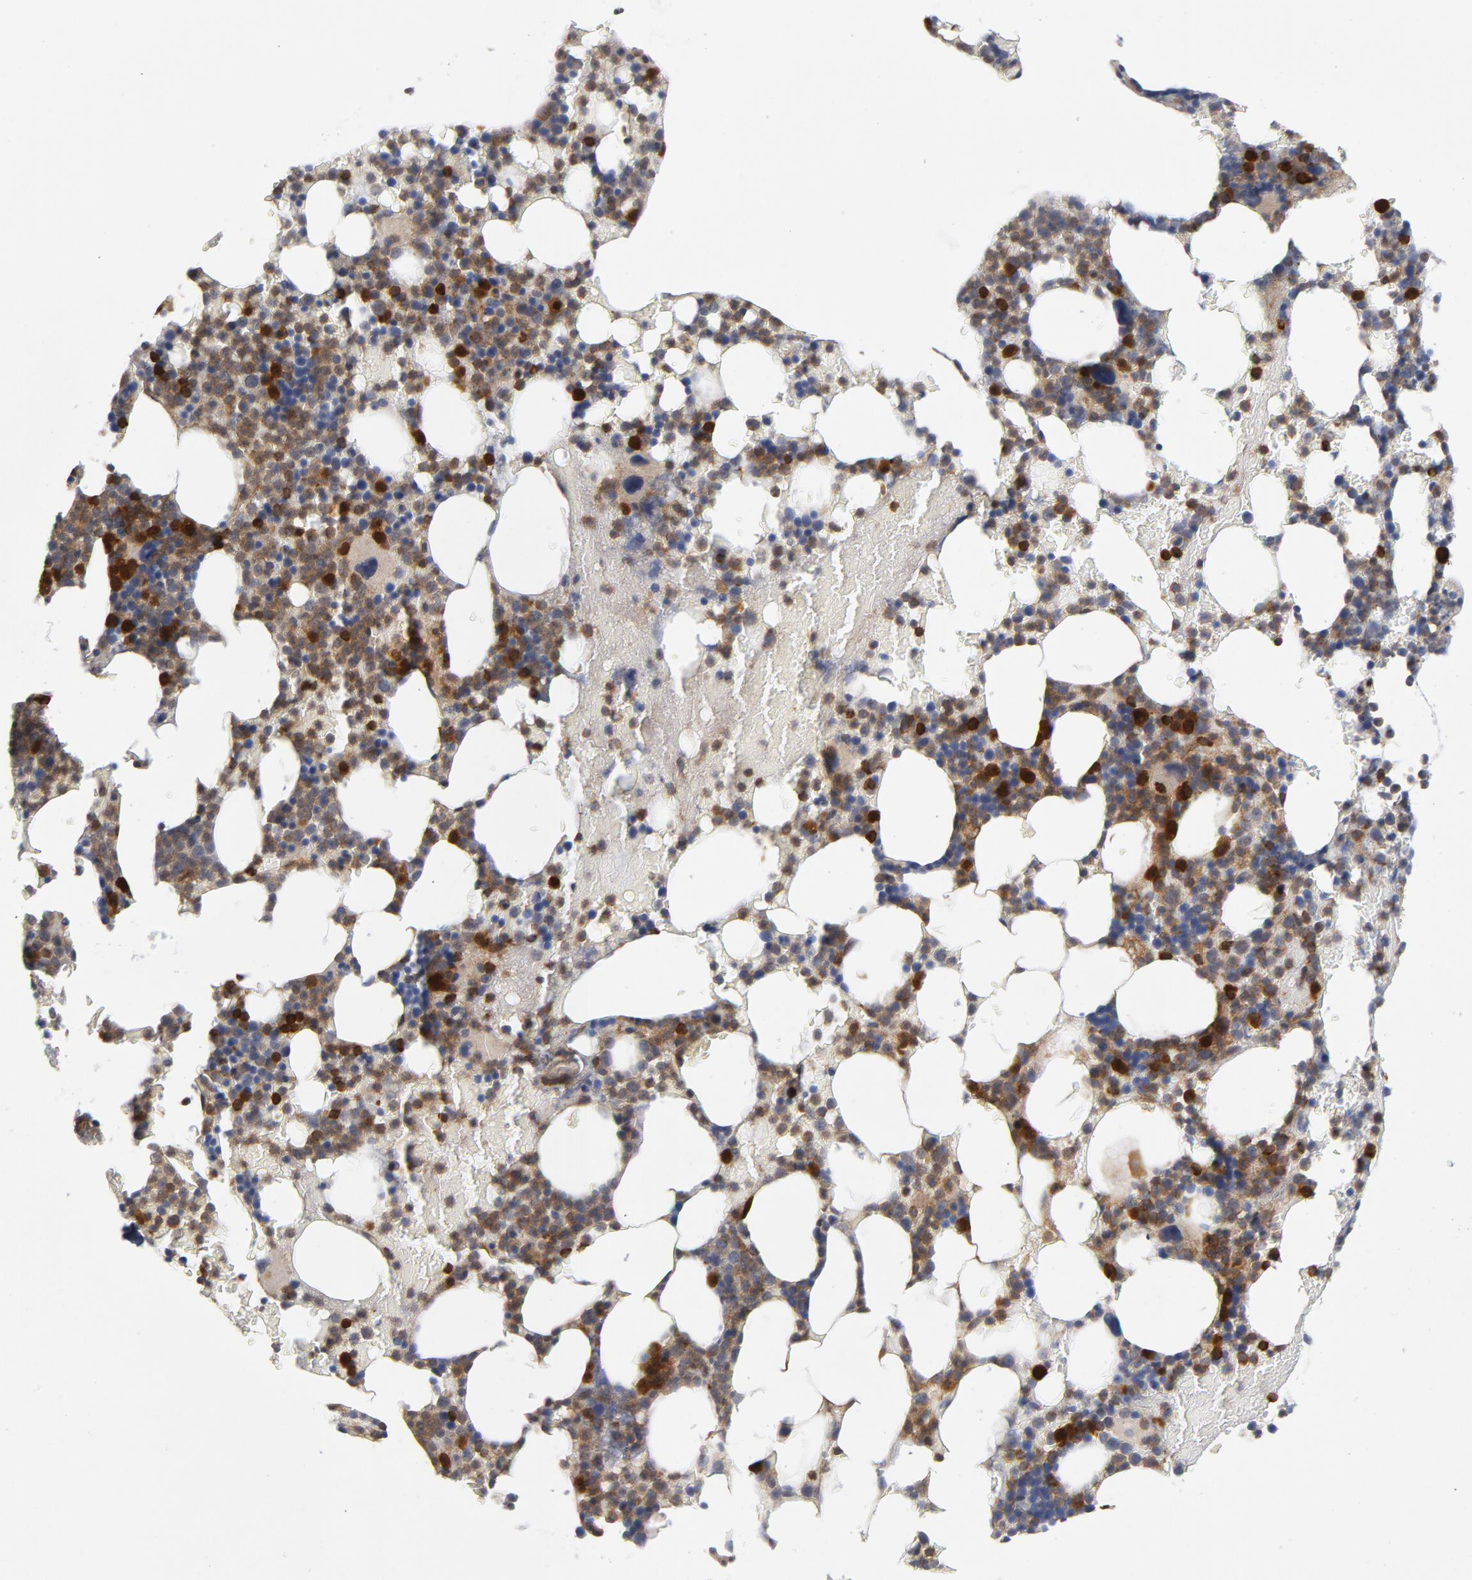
{"staining": {"intensity": "strong", "quantity": "25%-75%", "location": "cytoplasmic/membranous"}, "tissue": "bone marrow", "cell_type": "Hematopoietic cells", "image_type": "normal", "snomed": [{"axis": "morphology", "description": "Normal tissue, NOS"}, {"axis": "topography", "description": "Bone marrow"}], "caption": "DAB (3,3'-diaminobenzidine) immunohistochemical staining of normal bone marrow reveals strong cytoplasmic/membranous protein expression in about 25%-75% of hematopoietic cells. (DAB (3,3'-diaminobenzidine) IHC, brown staining for protein, blue staining for nuclei).", "gene": "TRADD", "patient": {"sex": "female", "age": 66}}